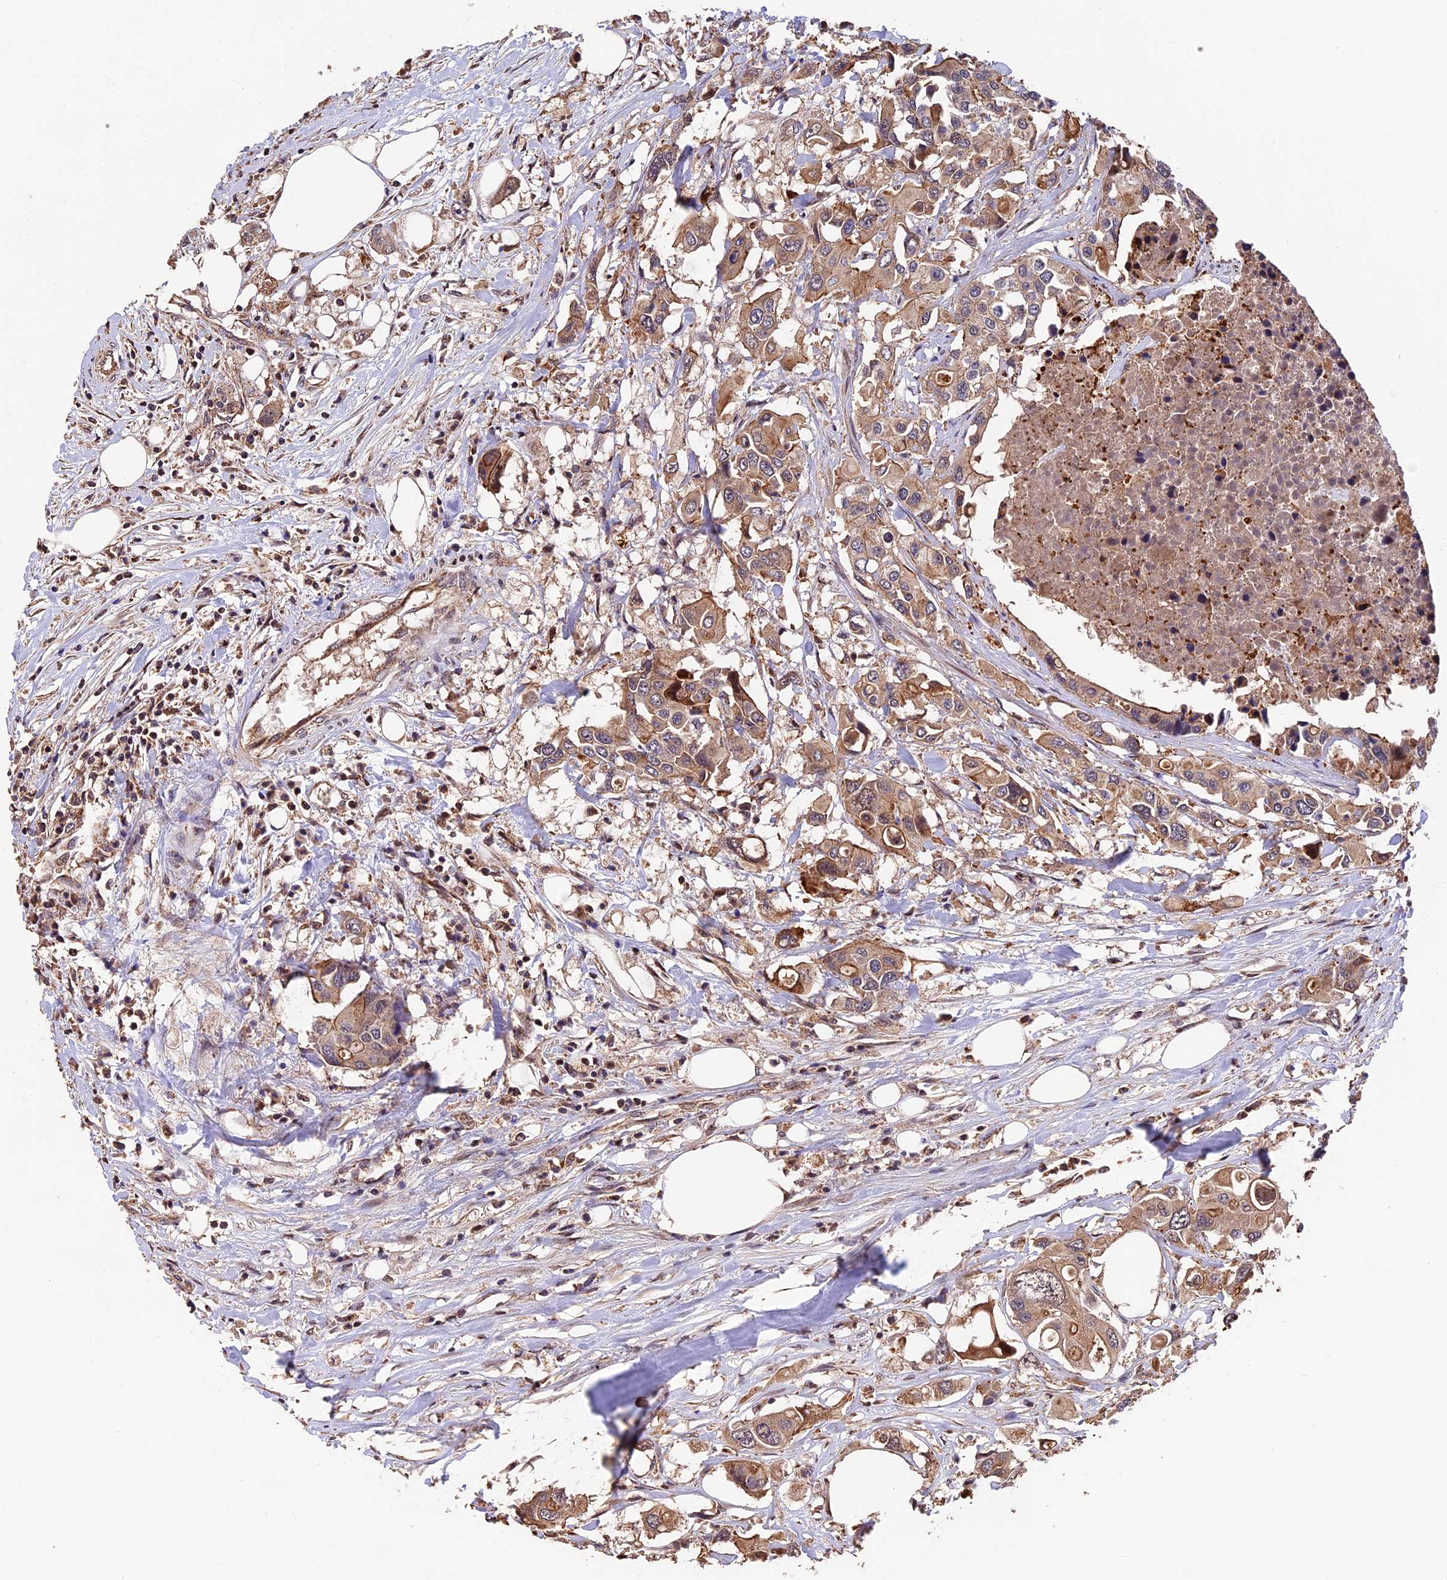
{"staining": {"intensity": "moderate", "quantity": ">75%", "location": "cytoplasmic/membranous"}, "tissue": "colorectal cancer", "cell_type": "Tumor cells", "image_type": "cancer", "snomed": [{"axis": "morphology", "description": "Adenocarcinoma, NOS"}, {"axis": "topography", "description": "Colon"}], "caption": "Colorectal cancer stained for a protein shows moderate cytoplasmic/membranous positivity in tumor cells.", "gene": "PKD2L2", "patient": {"sex": "male", "age": 77}}